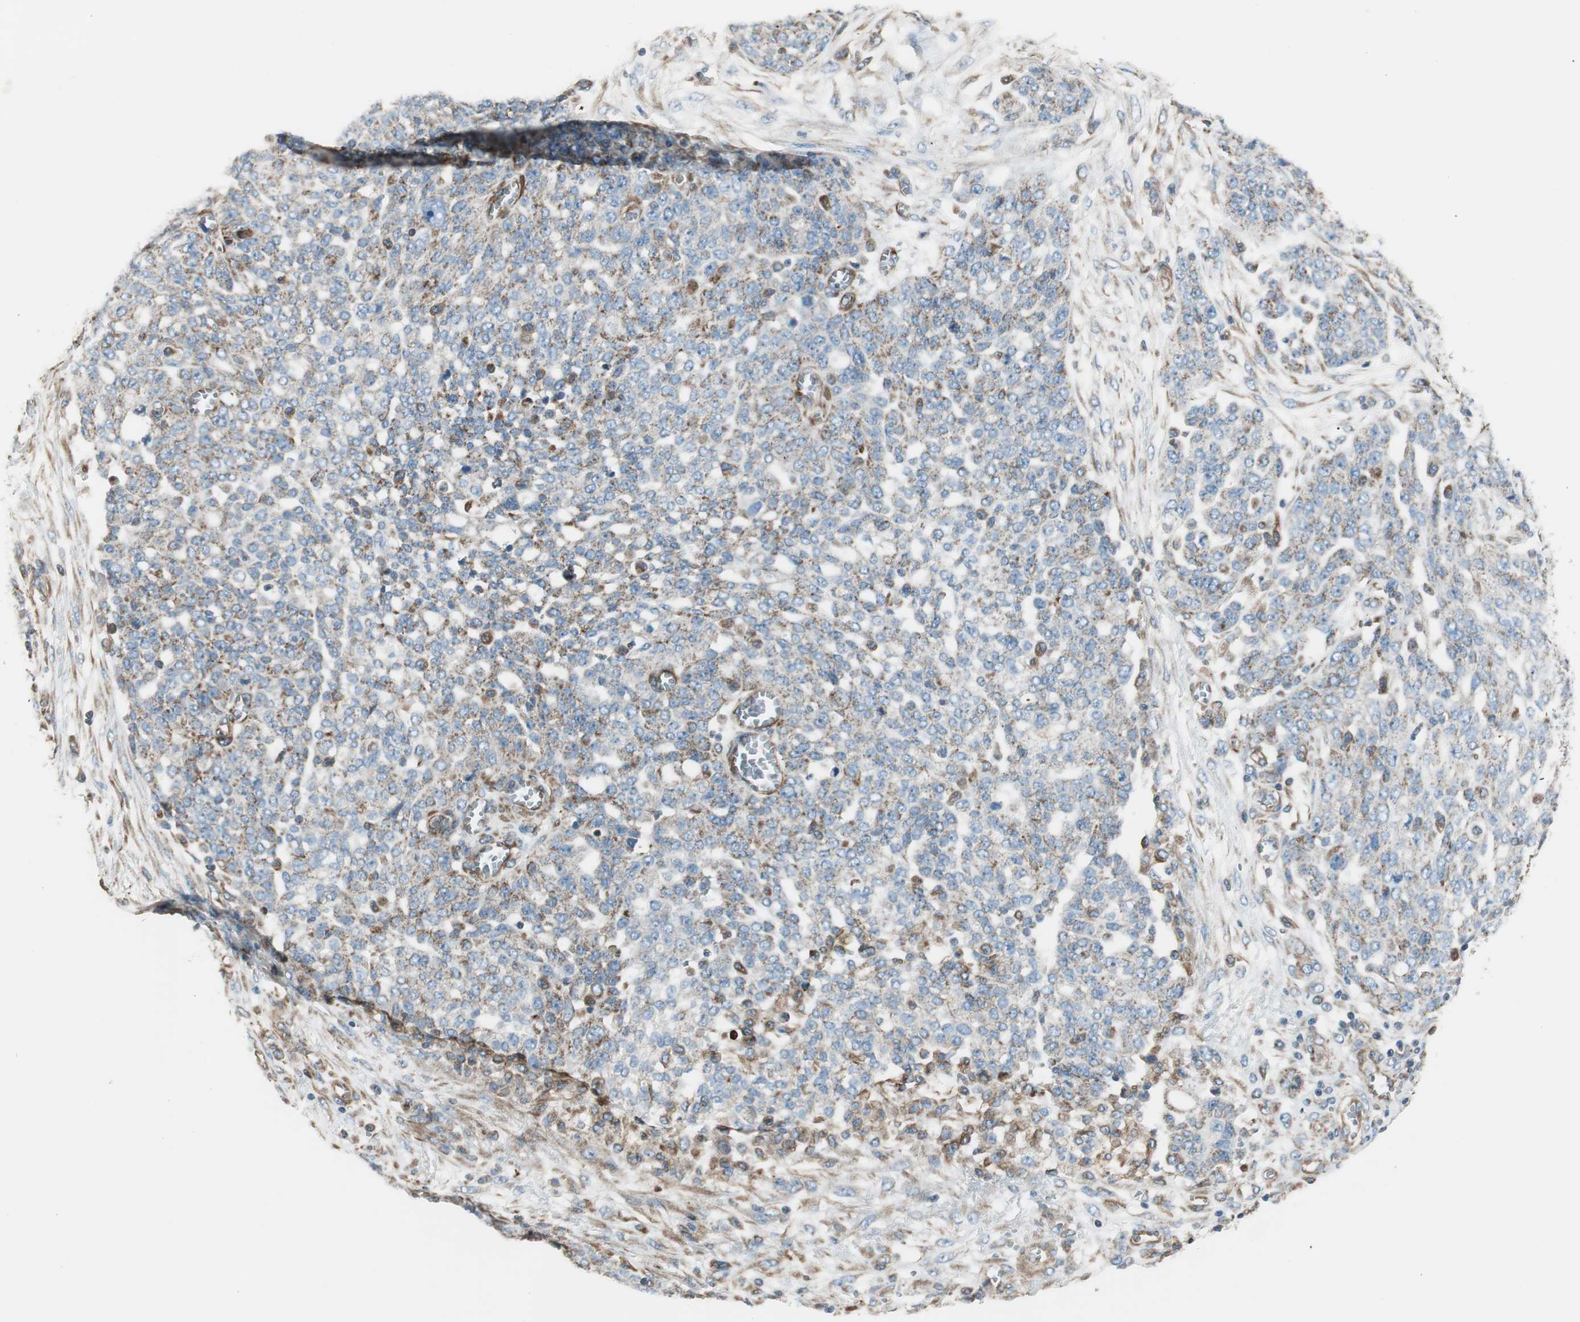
{"staining": {"intensity": "weak", "quantity": "25%-75%", "location": "cytoplasmic/membranous"}, "tissue": "ovarian cancer", "cell_type": "Tumor cells", "image_type": "cancer", "snomed": [{"axis": "morphology", "description": "Cystadenocarcinoma, serous, NOS"}, {"axis": "topography", "description": "Soft tissue"}, {"axis": "topography", "description": "Ovary"}], "caption": "Weak cytoplasmic/membranous staining is identified in about 25%-75% of tumor cells in ovarian cancer (serous cystadenocarcinoma). The staining was performed using DAB (3,3'-diaminobenzidine), with brown indicating positive protein expression. Nuclei are stained blue with hematoxylin.", "gene": "SRCIN1", "patient": {"sex": "female", "age": 57}}